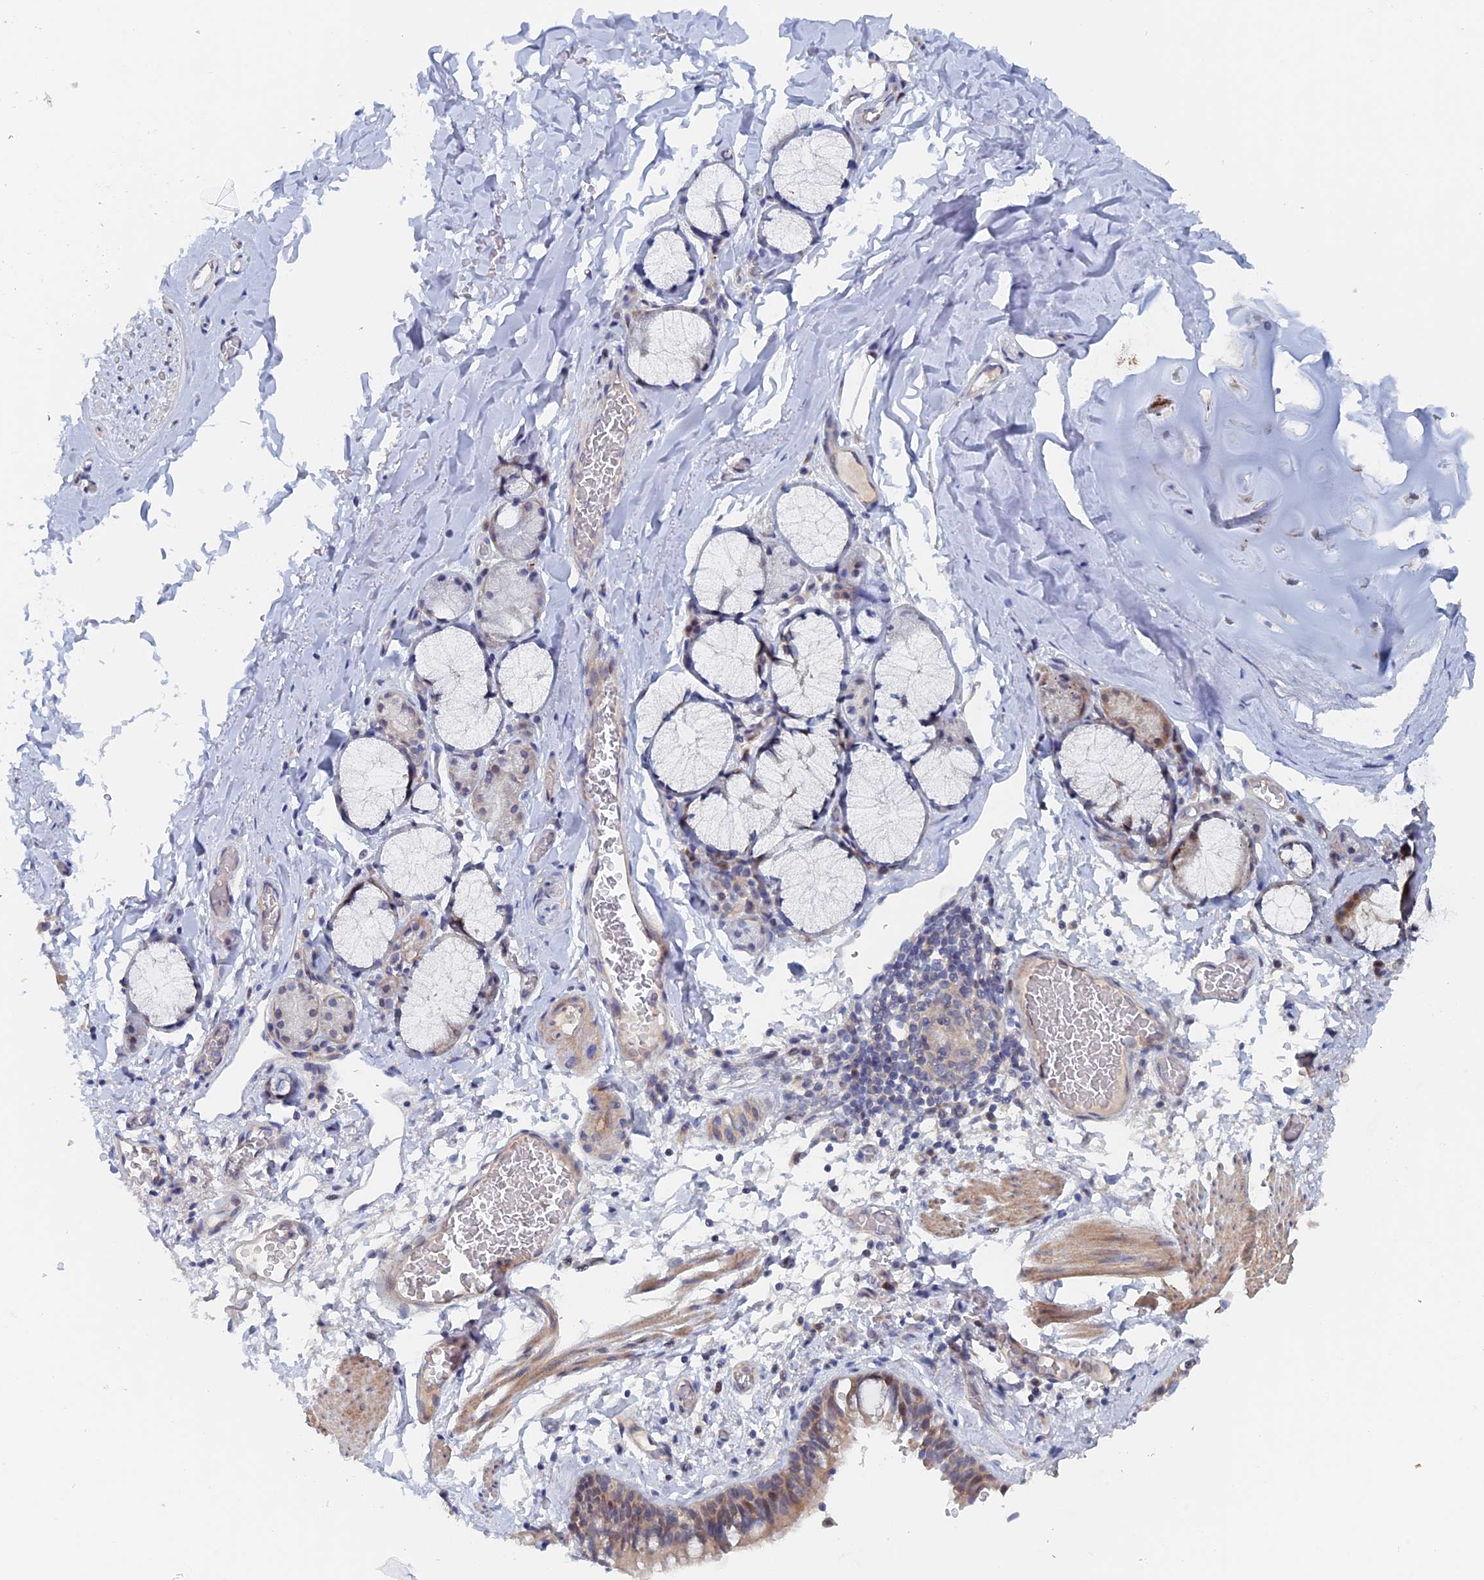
{"staining": {"intensity": "weak", "quantity": ">75%", "location": "cytoplasmic/membranous"}, "tissue": "bronchus", "cell_type": "Respiratory epithelial cells", "image_type": "normal", "snomed": [{"axis": "morphology", "description": "Normal tissue, NOS"}, {"axis": "topography", "description": "Cartilage tissue"}, {"axis": "topography", "description": "Bronchus"}], "caption": "Immunohistochemistry (IHC) photomicrograph of benign bronchus stained for a protein (brown), which demonstrates low levels of weak cytoplasmic/membranous staining in about >75% of respiratory epithelial cells.", "gene": "ELOVL6", "patient": {"sex": "female", "age": 36}}